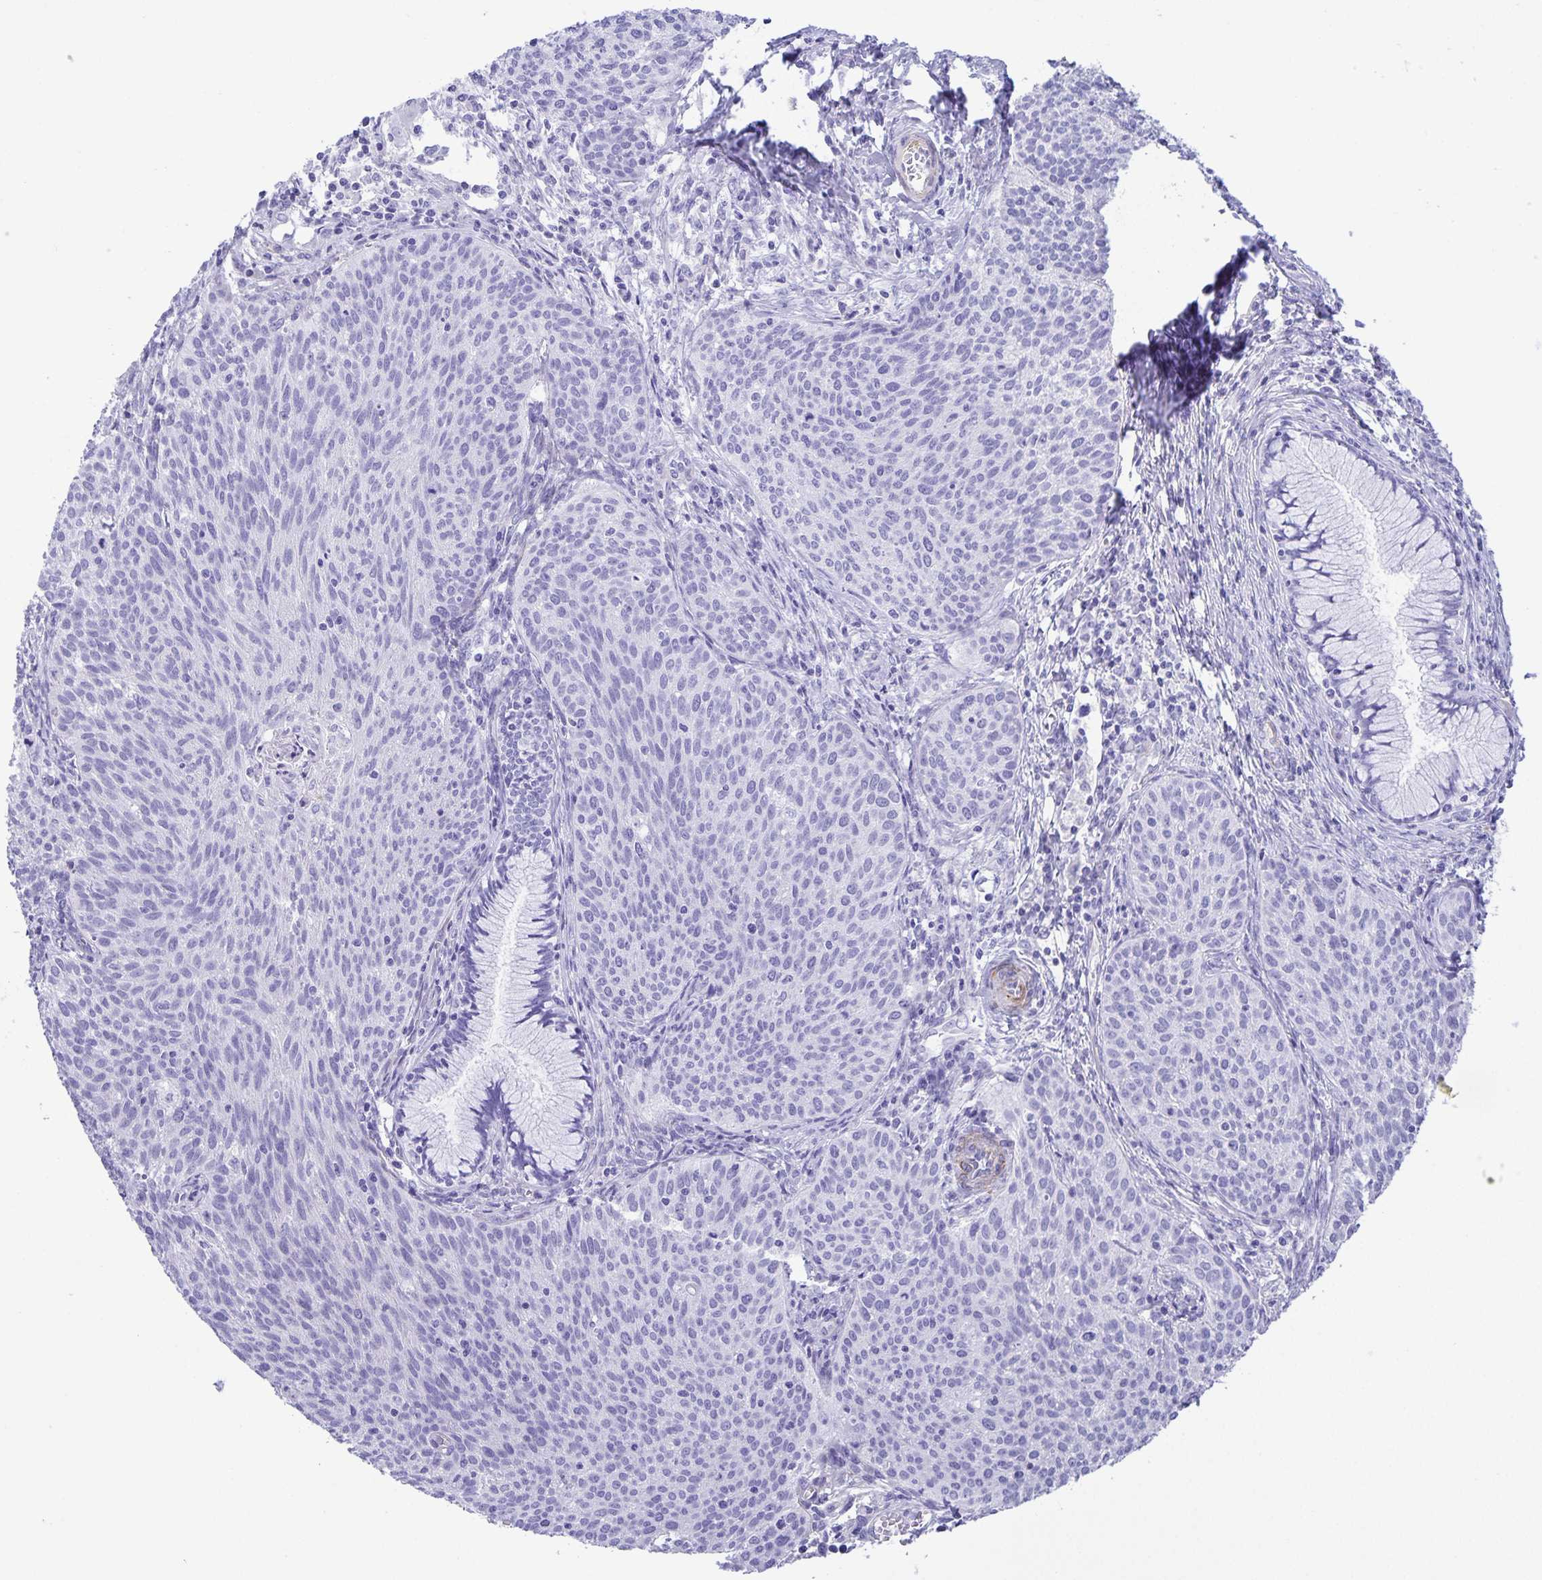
{"staining": {"intensity": "negative", "quantity": "none", "location": "none"}, "tissue": "cervical cancer", "cell_type": "Tumor cells", "image_type": "cancer", "snomed": [{"axis": "morphology", "description": "Squamous cell carcinoma, NOS"}, {"axis": "topography", "description": "Cervix"}], "caption": "Protein analysis of squamous cell carcinoma (cervical) exhibits no significant positivity in tumor cells. (DAB (3,3'-diaminobenzidine) immunohistochemistry visualized using brightfield microscopy, high magnification).", "gene": "UBQLN3", "patient": {"sex": "female", "age": 38}}